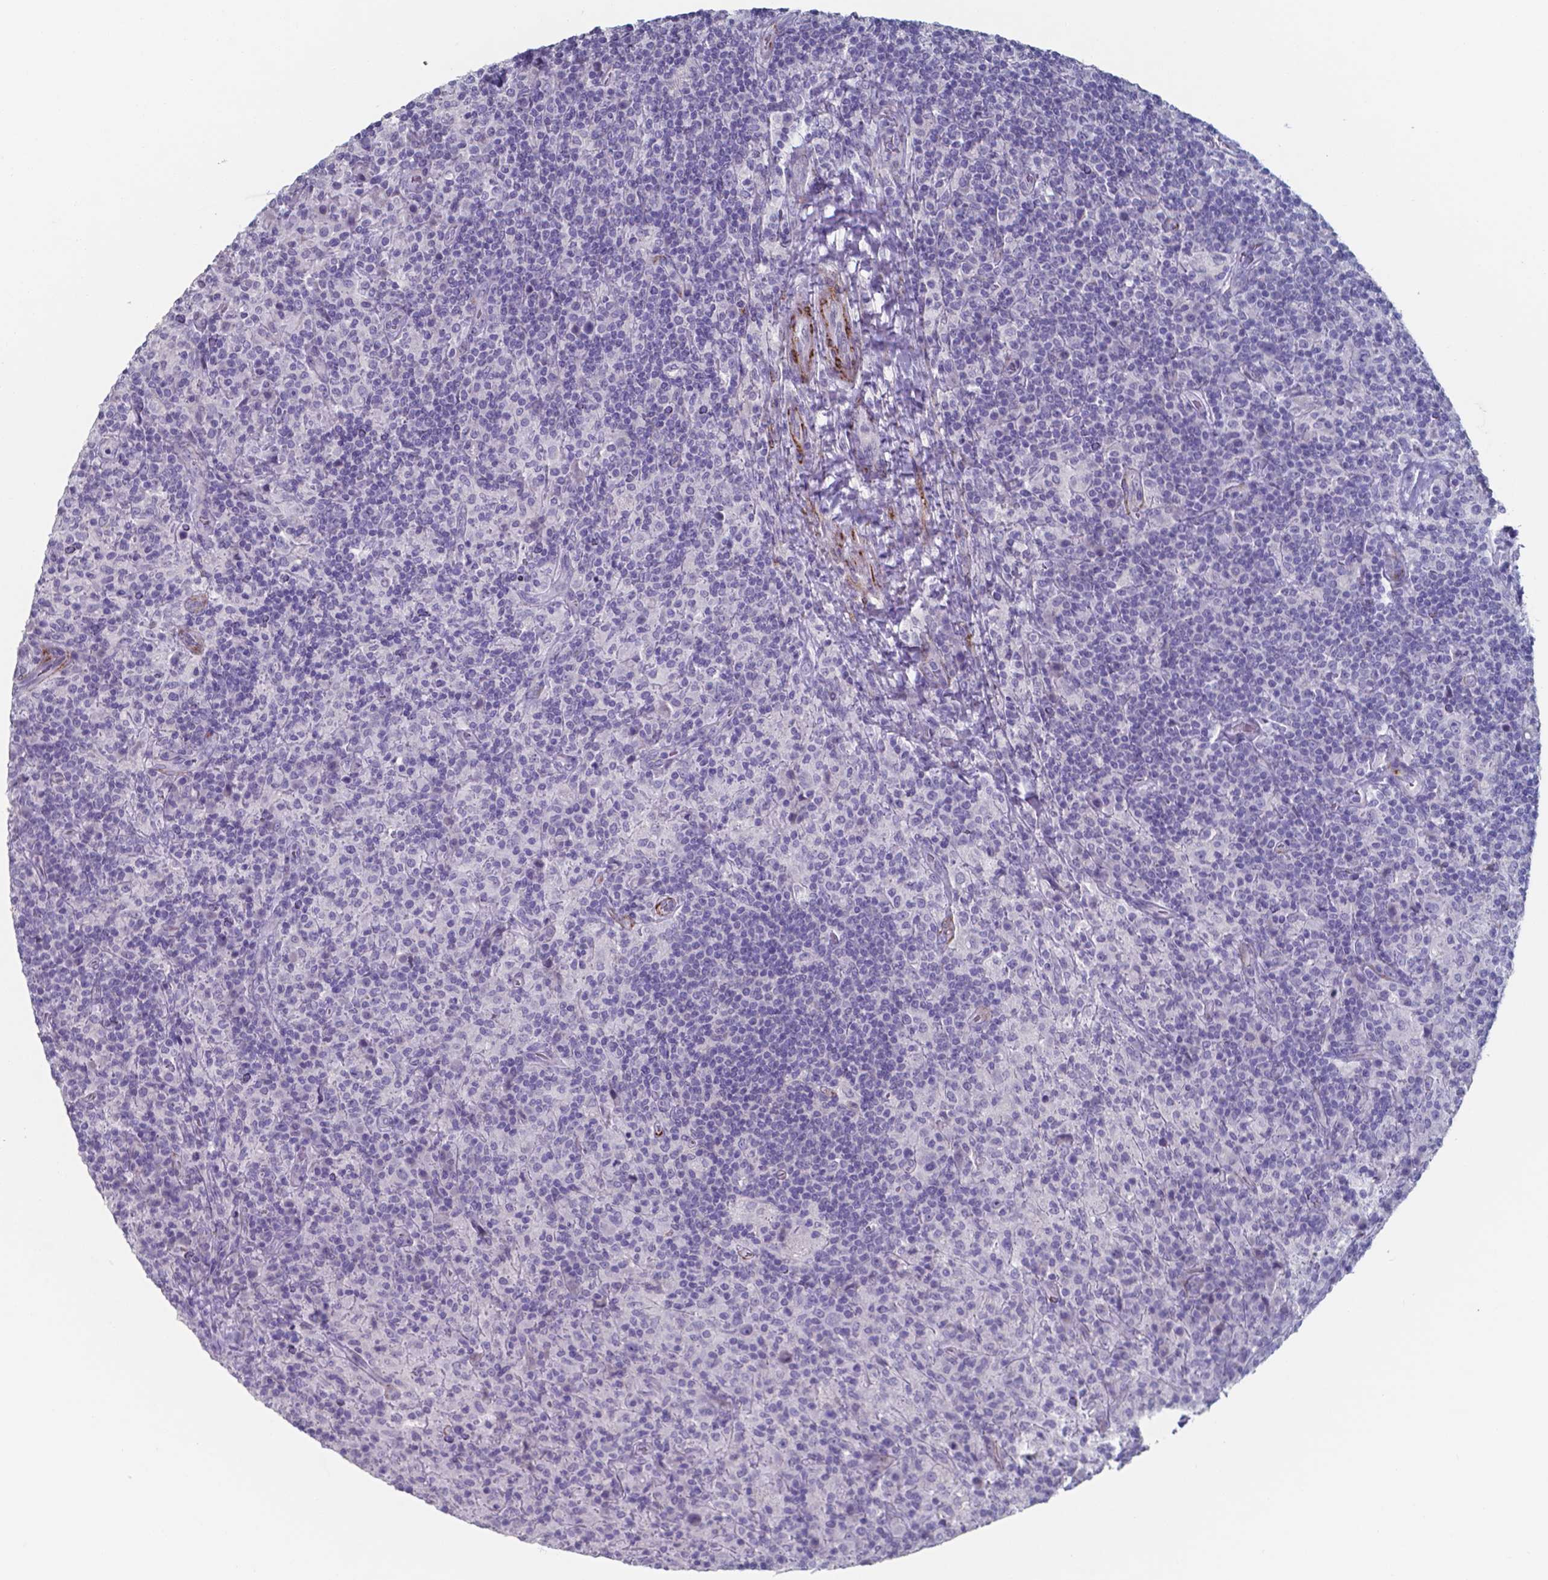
{"staining": {"intensity": "negative", "quantity": "none", "location": "none"}, "tissue": "lymphoma", "cell_type": "Tumor cells", "image_type": "cancer", "snomed": [{"axis": "morphology", "description": "Hodgkin's disease, NOS"}, {"axis": "topography", "description": "Lymph node"}], "caption": "Image shows no protein staining in tumor cells of Hodgkin's disease tissue.", "gene": "PLA2R1", "patient": {"sex": "male", "age": 70}}